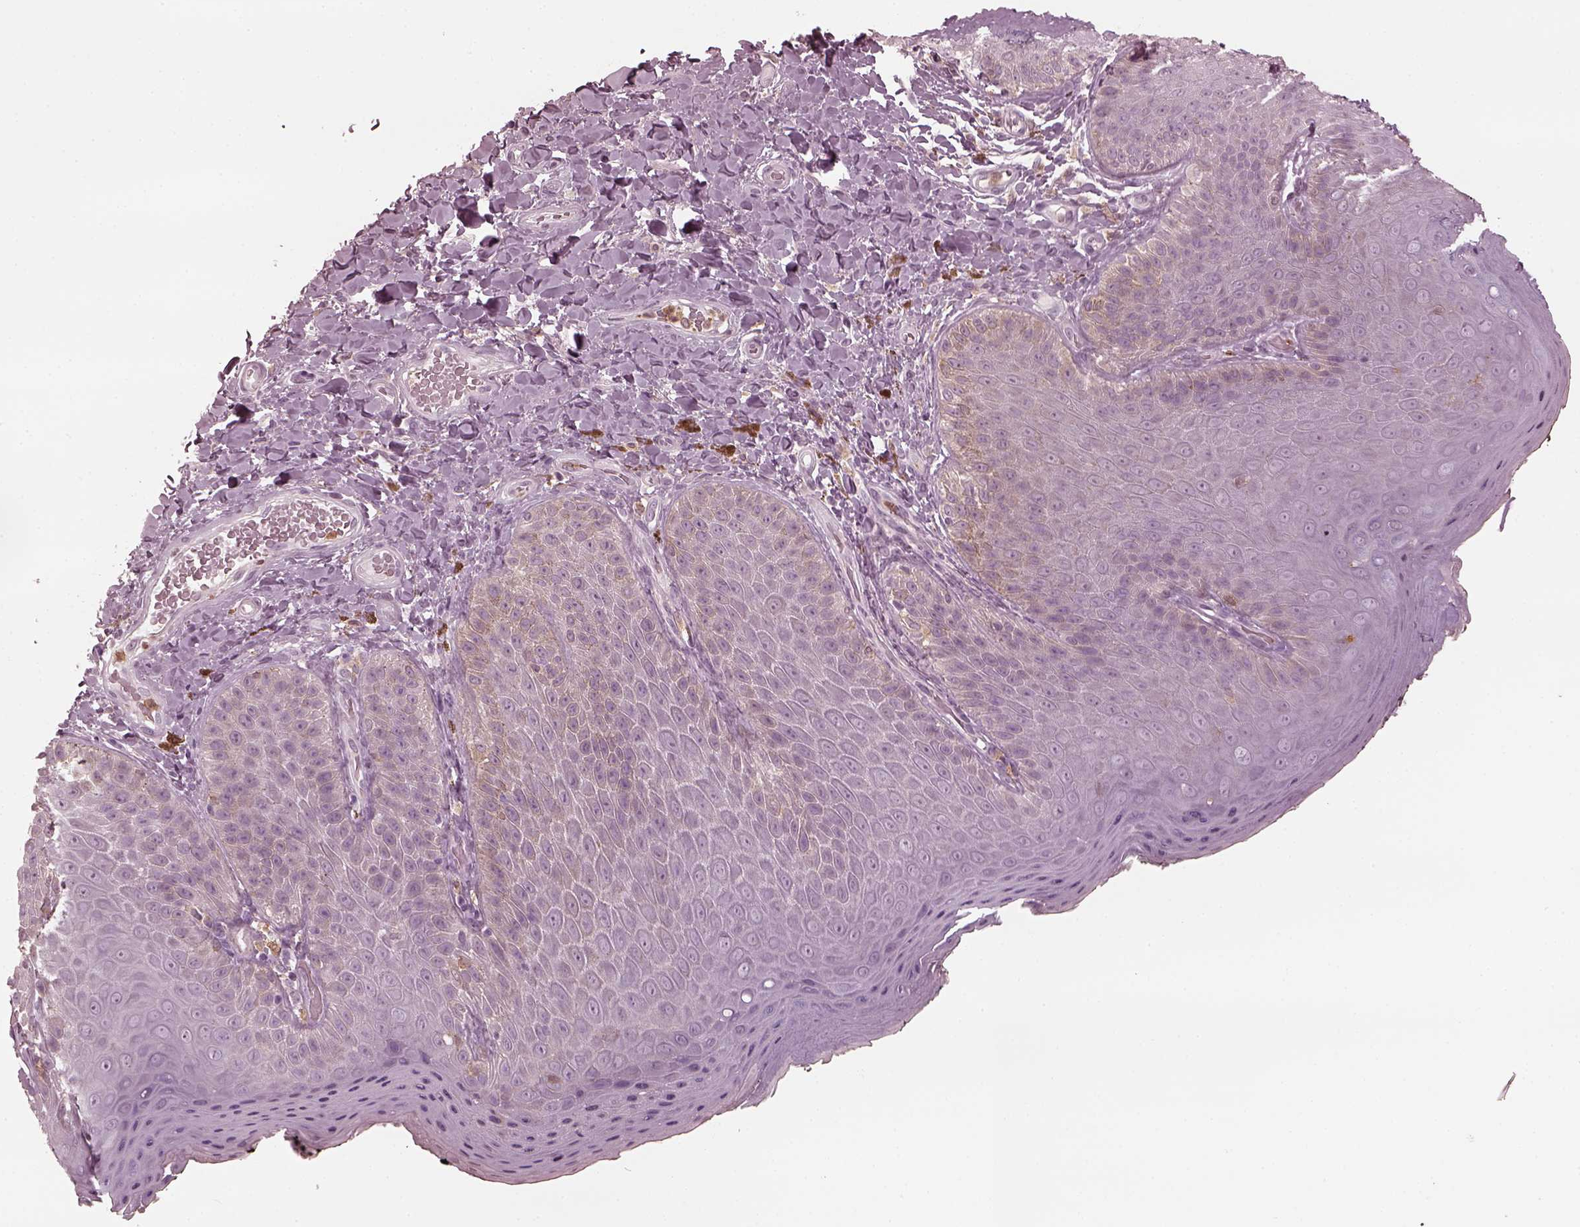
{"staining": {"intensity": "negative", "quantity": "none", "location": "none"}, "tissue": "skin", "cell_type": "Epidermal cells", "image_type": "normal", "snomed": [{"axis": "morphology", "description": "Normal tissue, NOS"}, {"axis": "topography", "description": "Anal"}], "caption": "The photomicrograph displays no staining of epidermal cells in normal skin. (Immunohistochemistry (ihc), brightfield microscopy, high magnification).", "gene": "PSTPIP2", "patient": {"sex": "male", "age": 53}}